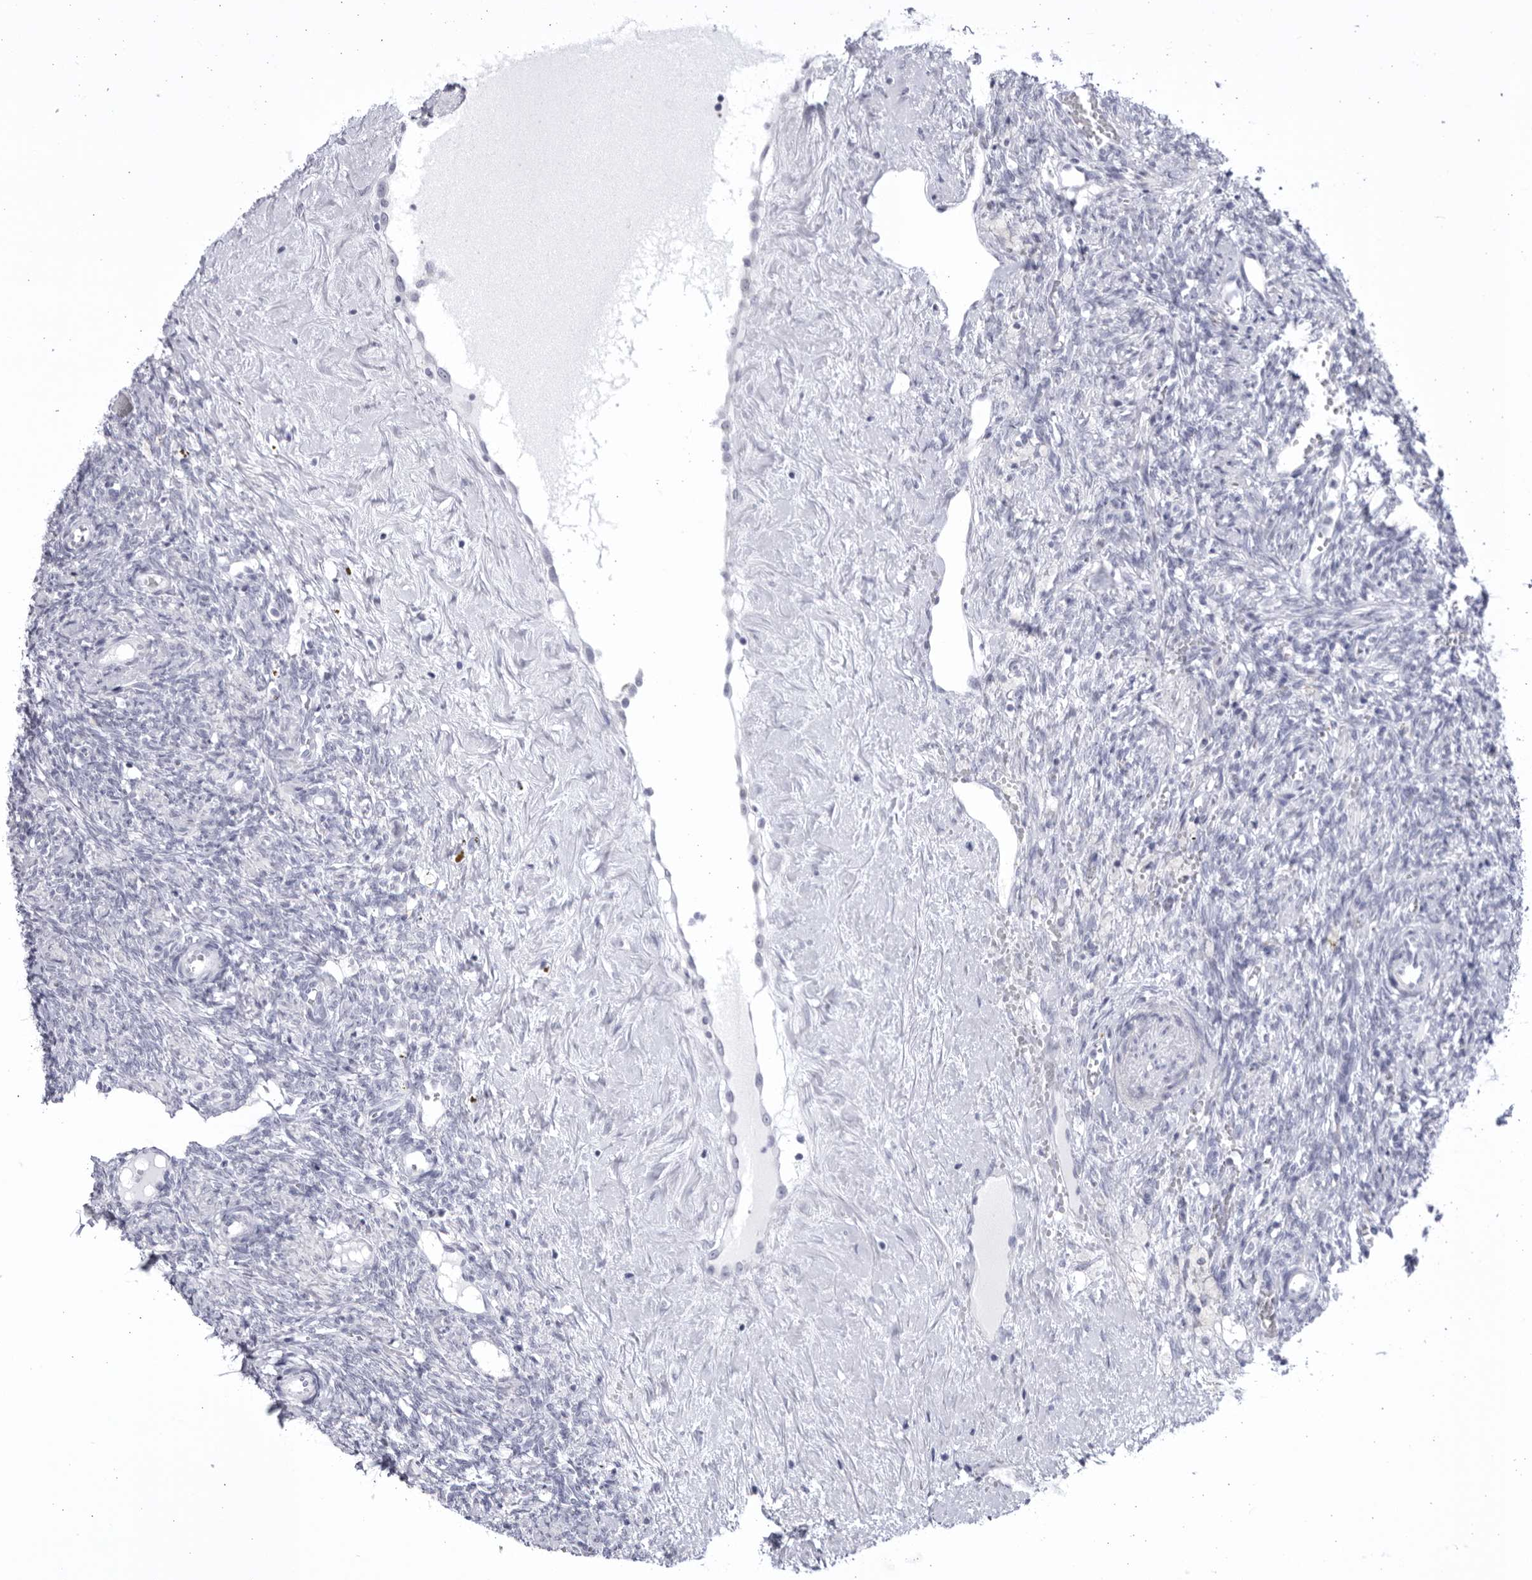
{"staining": {"intensity": "negative", "quantity": "none", "location": "none"}, "tissue": "ovary", "cell_type": "Ovarian stroma cells", "image_type": "normal", "snomed": [{"axis": "morphology", "description": "Normal tissue, NOS"}, {"axis": "topography", "description": "Ovary"}], "caption": "DAB (3,3'-diaminobenzidine) immunohistochemical staining of unremarkable ovary demonstrates no significant expression in ovarian stroma cells. Nuclei are stained in blue.", "gene": "CCDC181", "patient": {"sex": "female", "age": 41}}